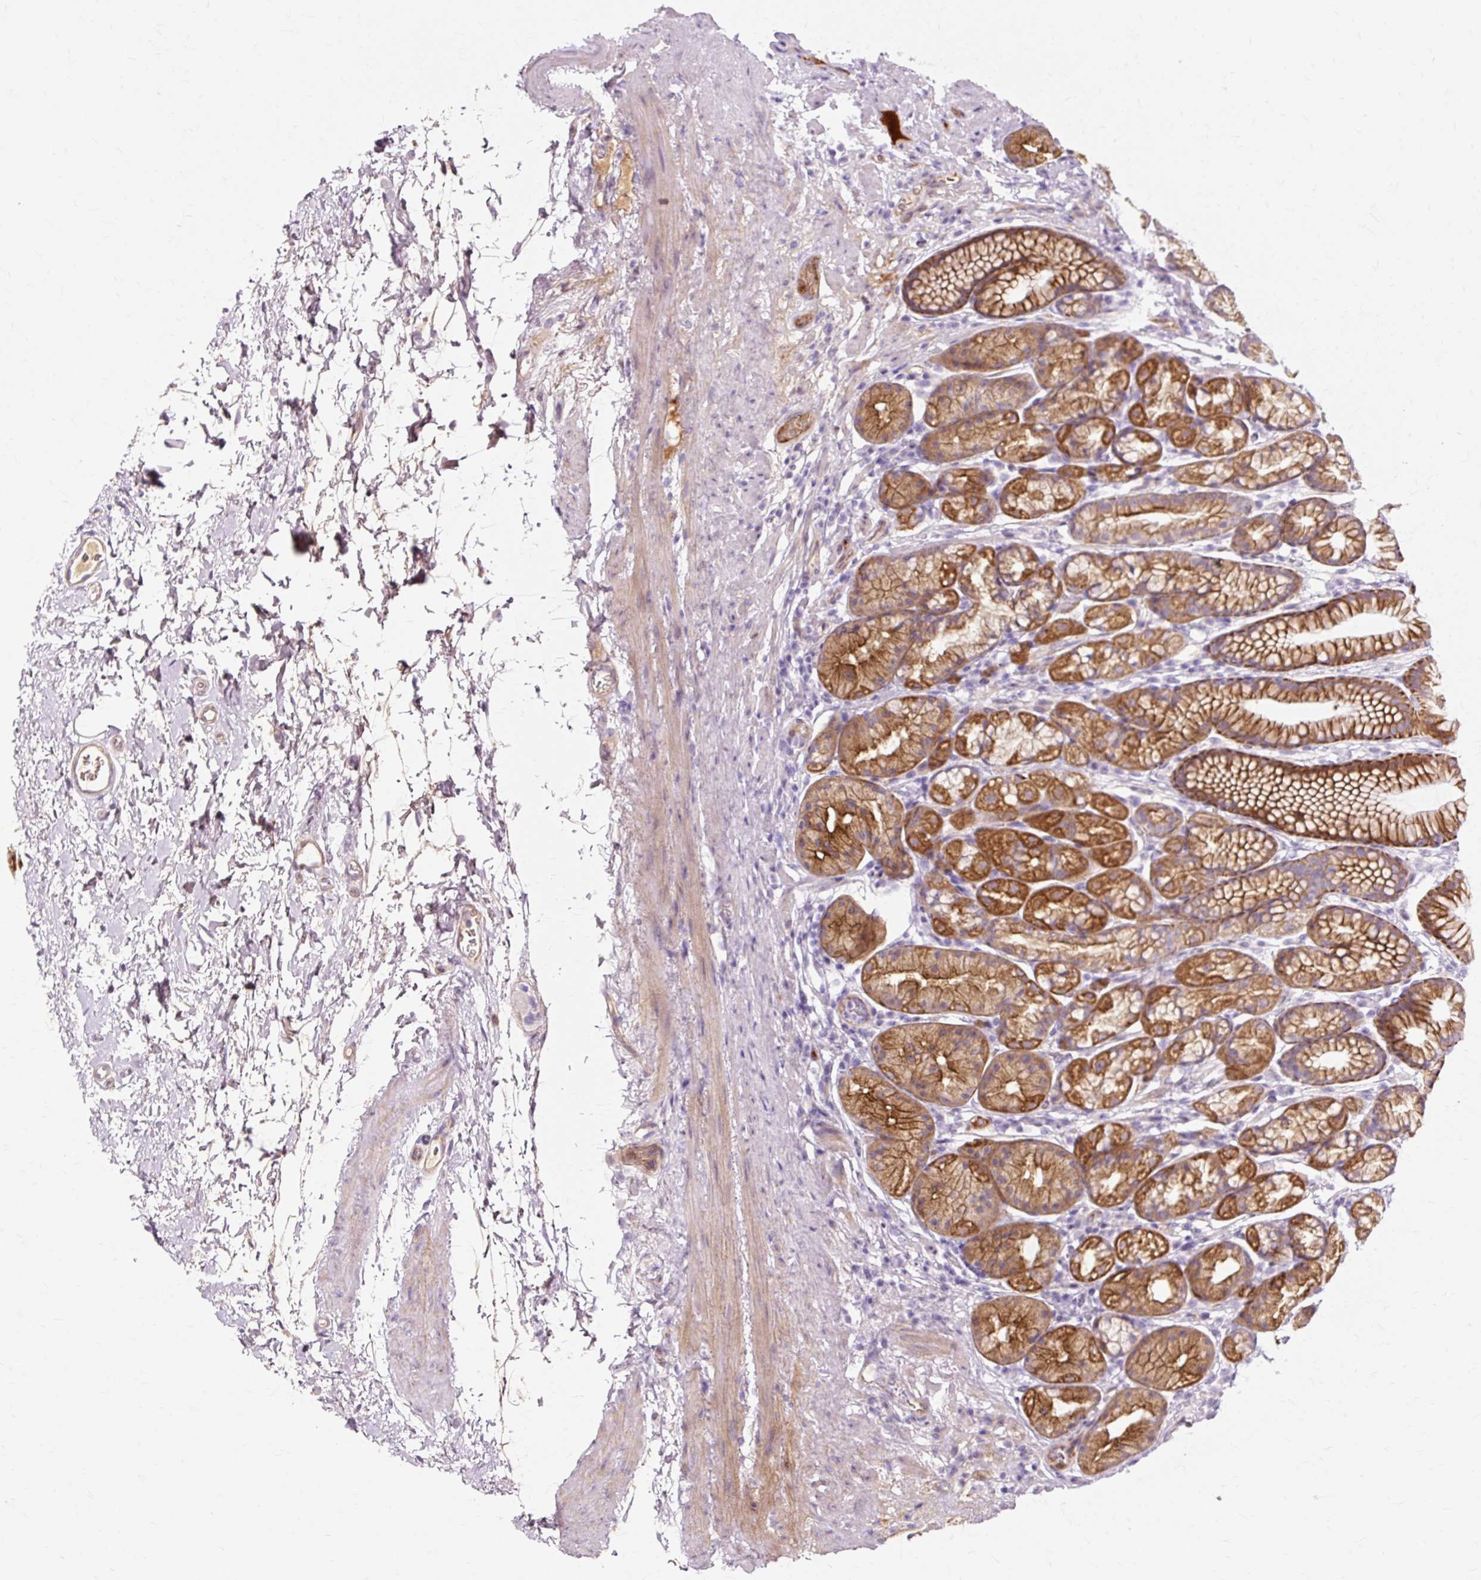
{"staining": {"intensity": "strong", "quantity": ">75%", "location": "cytoplasmic/membranous"}, "tissue": "stomach", "cell_type": "Glandular cells", "image_type": "normal", "snomed": [{"axis": "morphology", "description": "Normal tissue, NOS"}, {"axis": "topography", "description": "Stomach, lower"}], "caption": "Immunohistochemistry (IHC) image of benign stomach stained for a protein (brown), which exhibits high levels of strong cytoplasmic/membranous staining in approximately >75% of glandular cells.", "gene": "DCTN4", "patient": {"sex": "male", "age": 67}}